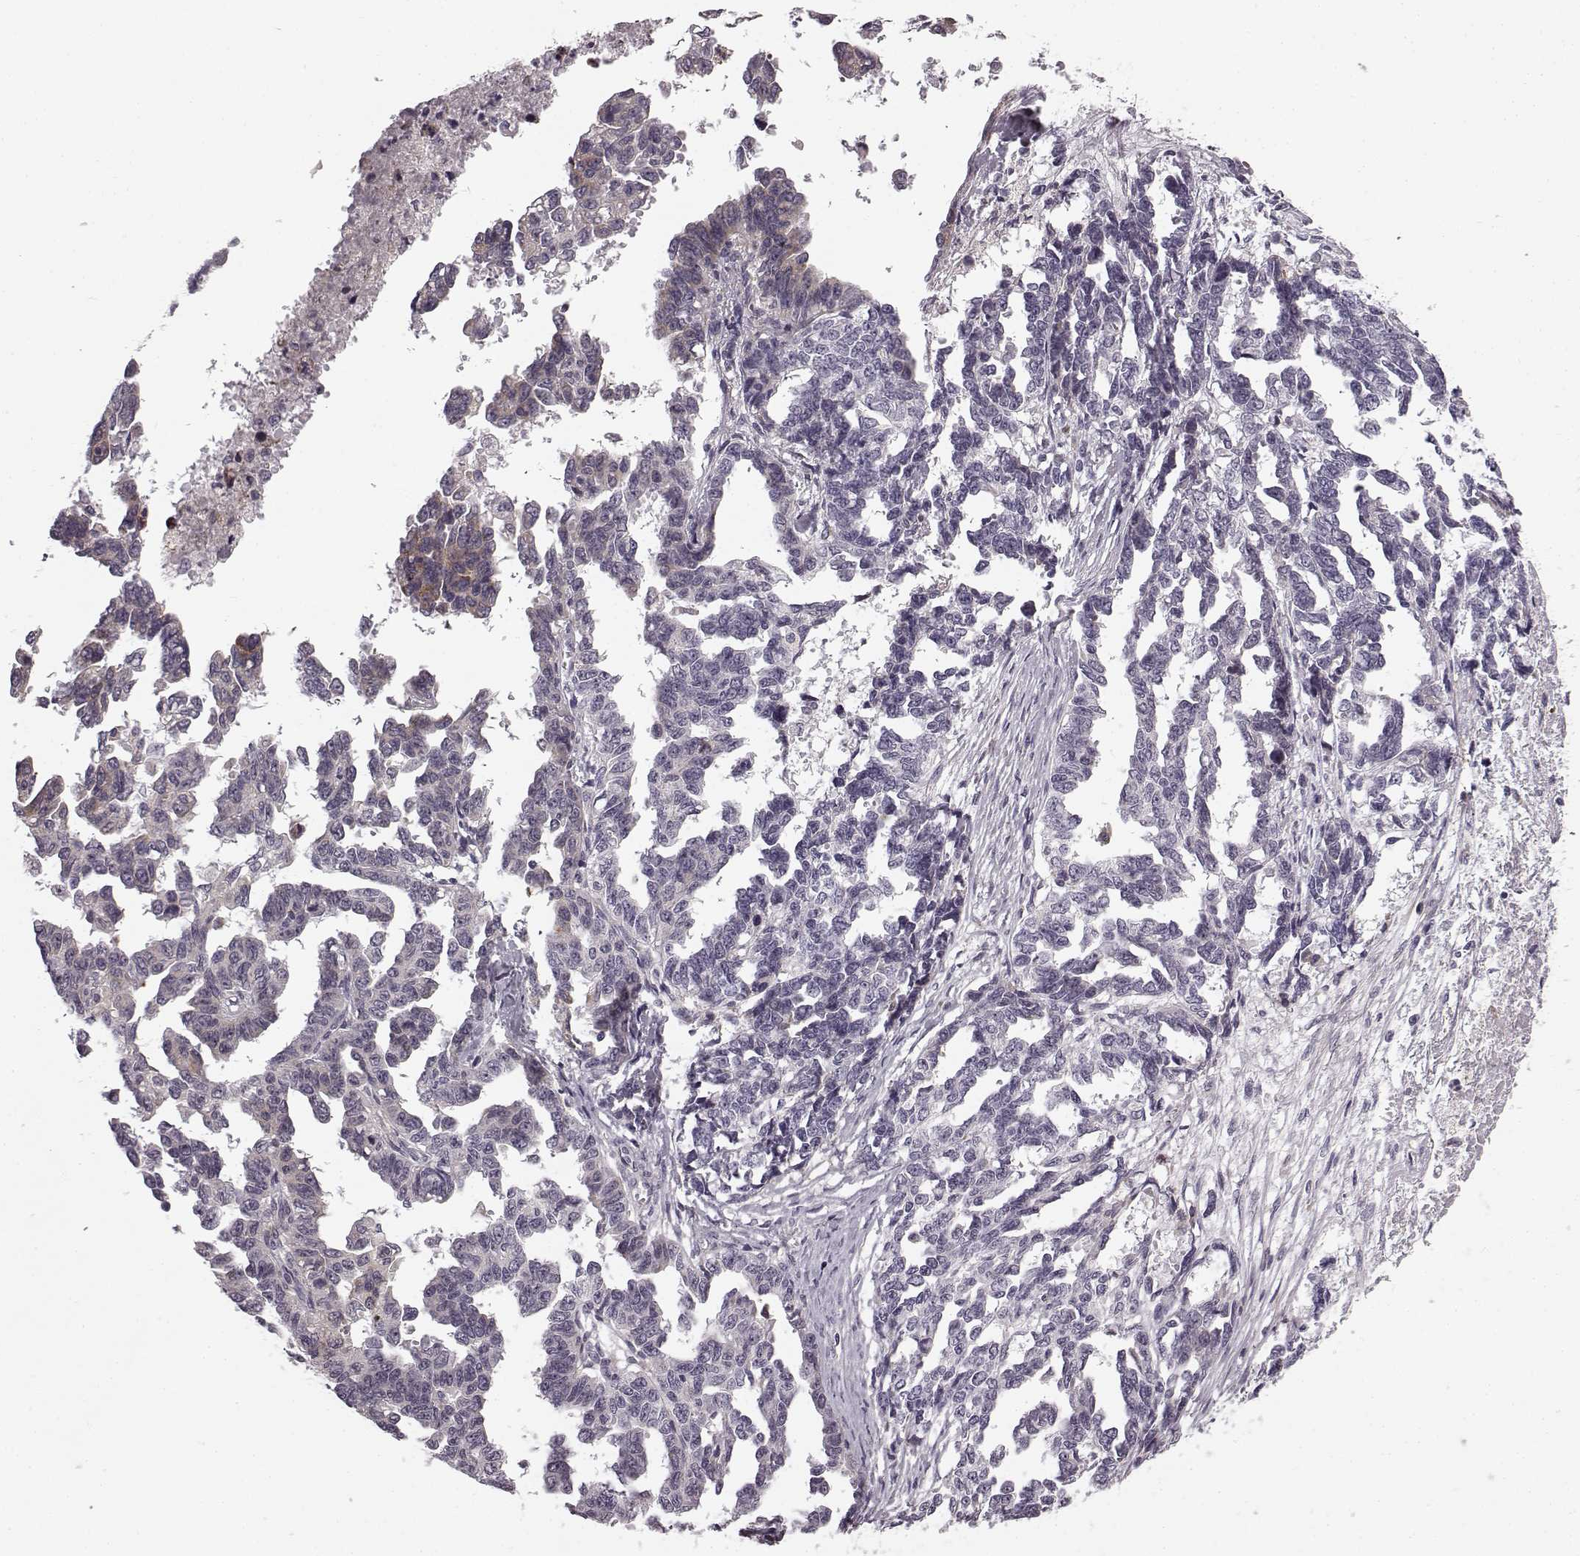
{"staining": {"intensity": "moderate", "quantity": "25%-75%", "location": "cytoplasmic/membranous"}, "tissue": "ovarian cancer", "cell_type": "Tumor cells", "image_type": "cancer", "snomed": [{"axis": "morphology", "description": "Cystadenocarcinoma, serous, NOS"}, {"axis": "topography", "description": "Ovary"}], "caption": "Protein expression analysis of ovarian cancer (serous cystadenocarcinoma) demonstrates moderate cytoplasmic/membranous positivity in approximately 25%-75% of tumor cells.", "gene": "FAM234B", "patient": {"sex": "female", "age": 69}}